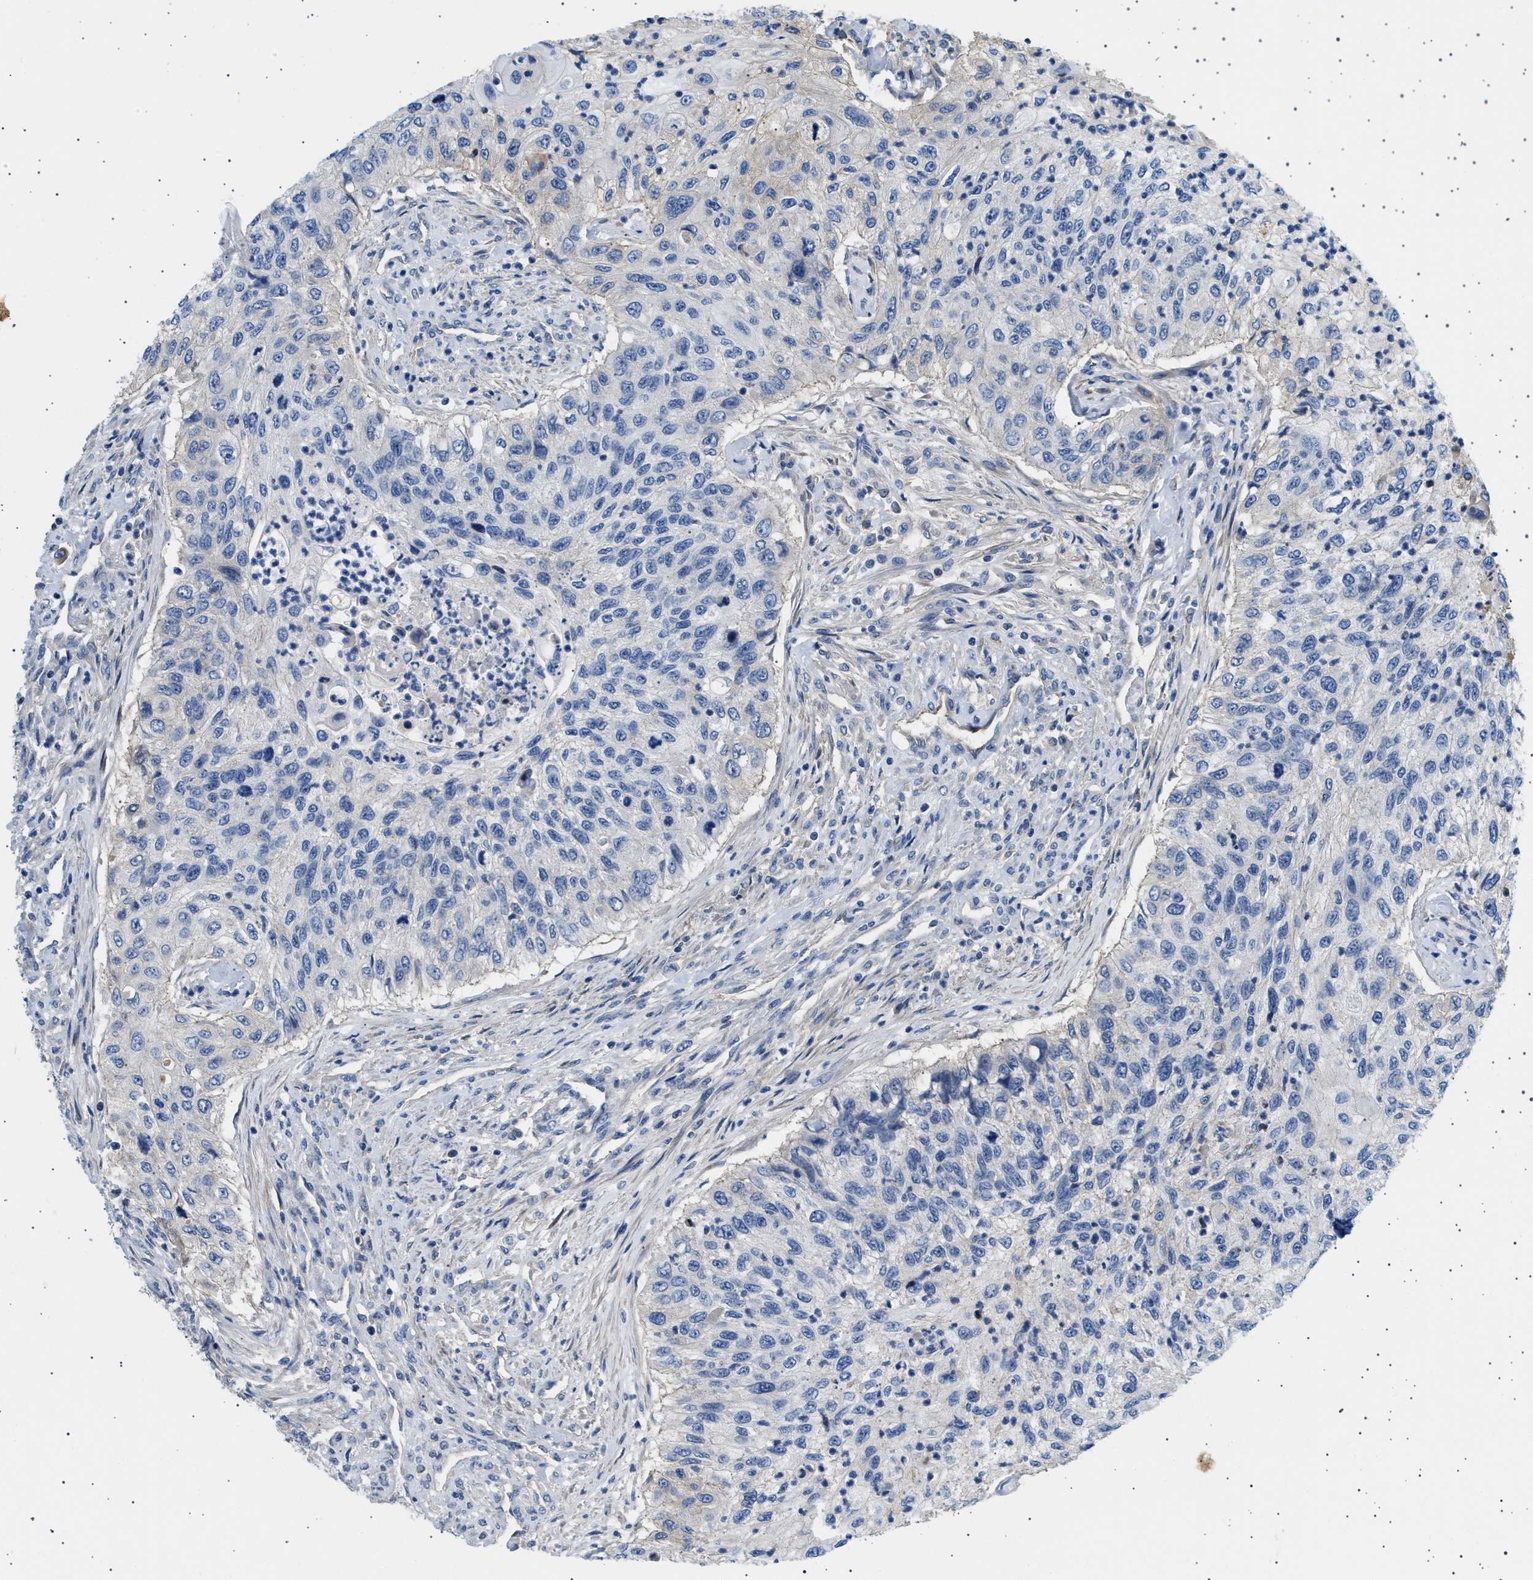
{"staining": {"intensity": "negative", "quantity": "none", "location": "none"}, "tissue": "urothelial cancer", "cell_type": "Tumor cells", "image_type": "cancer", "snomed": [{"axis": "morphology", "description": "Urothelial carcinoma, High grade"}, {"axis": "topography", "description": "Urinary bladder"}], "caption": "Immunohistochemistry histopathology image of neoplastic tissue: human urothelial cancer stained with DAB reveals no significant protein expression in tumor cells. Brightfield microscopy of immunohistochemistry stained with DAB (brown) and hematoxylin (blue), captured at high magnification.", "gene": "PLPP6", "patient": {"sex": "female", "age": 60}}